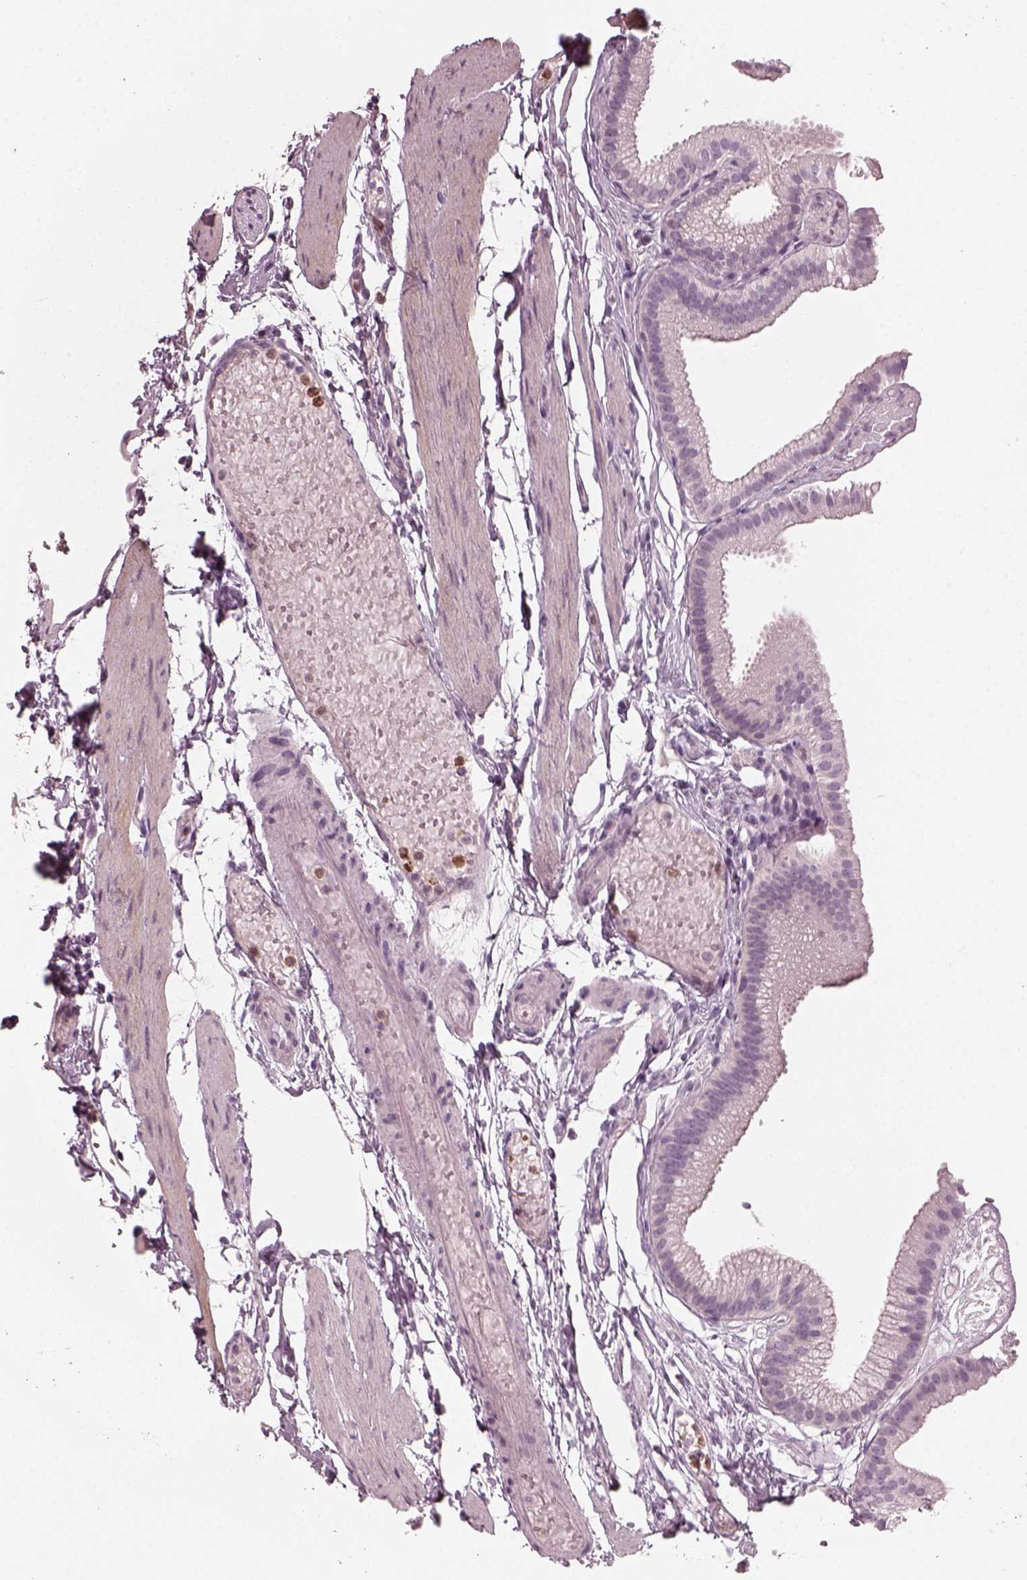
{"staining": {"intensity": "negative", "quantity": "none", "location": "none"}, "tissue": "gallbladder", "cell_type": "Glandular cells", "image_type": "normal", "snomed": [{"axis": "morphology", "description": "Normal tissue, NOS"}, {"axis": "topography", "description": "Gallbladder"}], "caption": "An immunohistochemistry (IHC) image of benign gallbladder is shown. There is no staining in glandular cells of gallbladder.", "gene": "CHIT1", "patient": {"sex": "female", "age": 45}}